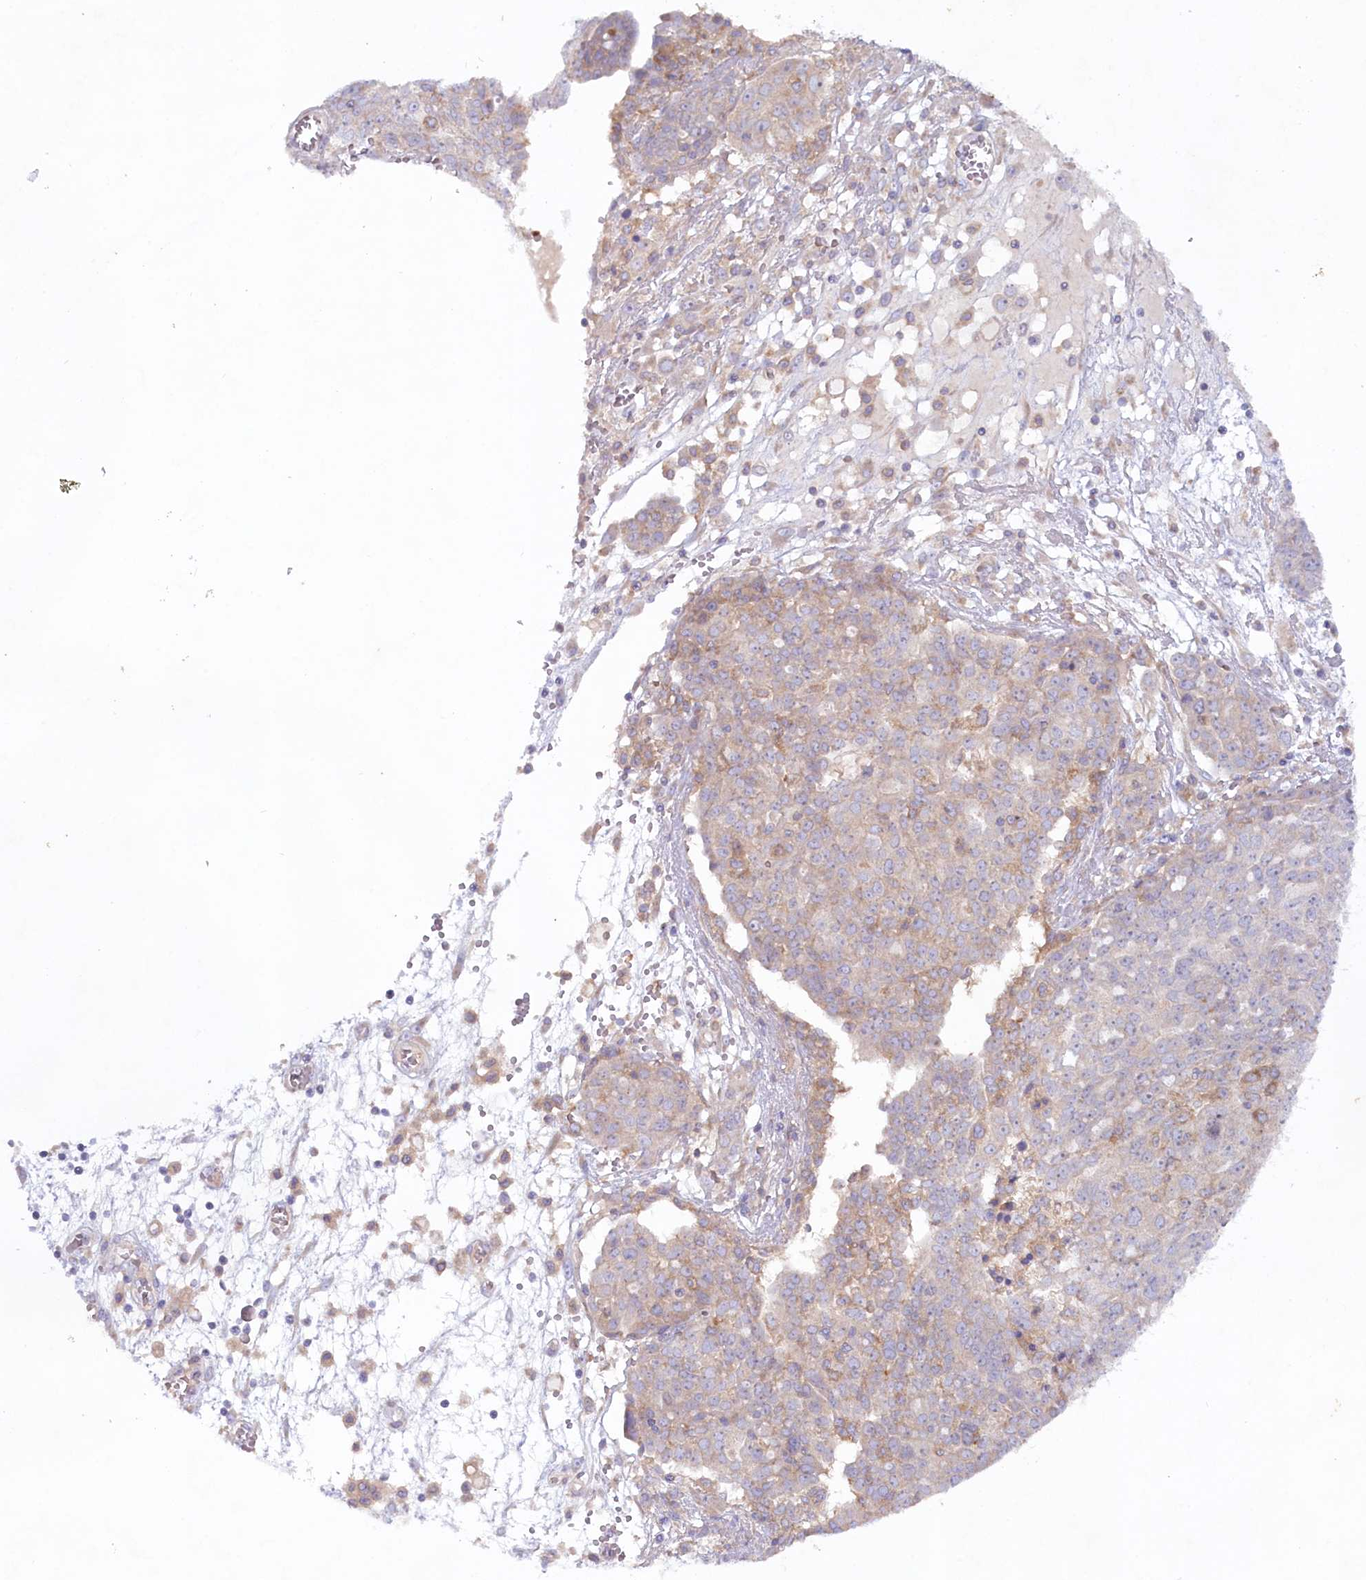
{"staining": {"intensity": "weak", "quantity": "25%-75%", "location": "cytoplasmic/membranous"}, "tissue": "ovarian cancer", "cell_type": "Tumor cells", "image_type": "cancer", "snomed": [{"axis": "morphology", "description": "Cystadenocarcinoma, serous, NOS"}, {"axis": "topography", "description": "Soft tissue"}, {"axis": "topography", "description": "Ovary"}], "caption": "This is a histology image of immunohistochemistry staining of ovarian cancer, which shows weak staining in the cytoplasmic/membranous of tumor cells.", "gene": "TNIP1", "patient": {"sex": "female", "age": 57}}